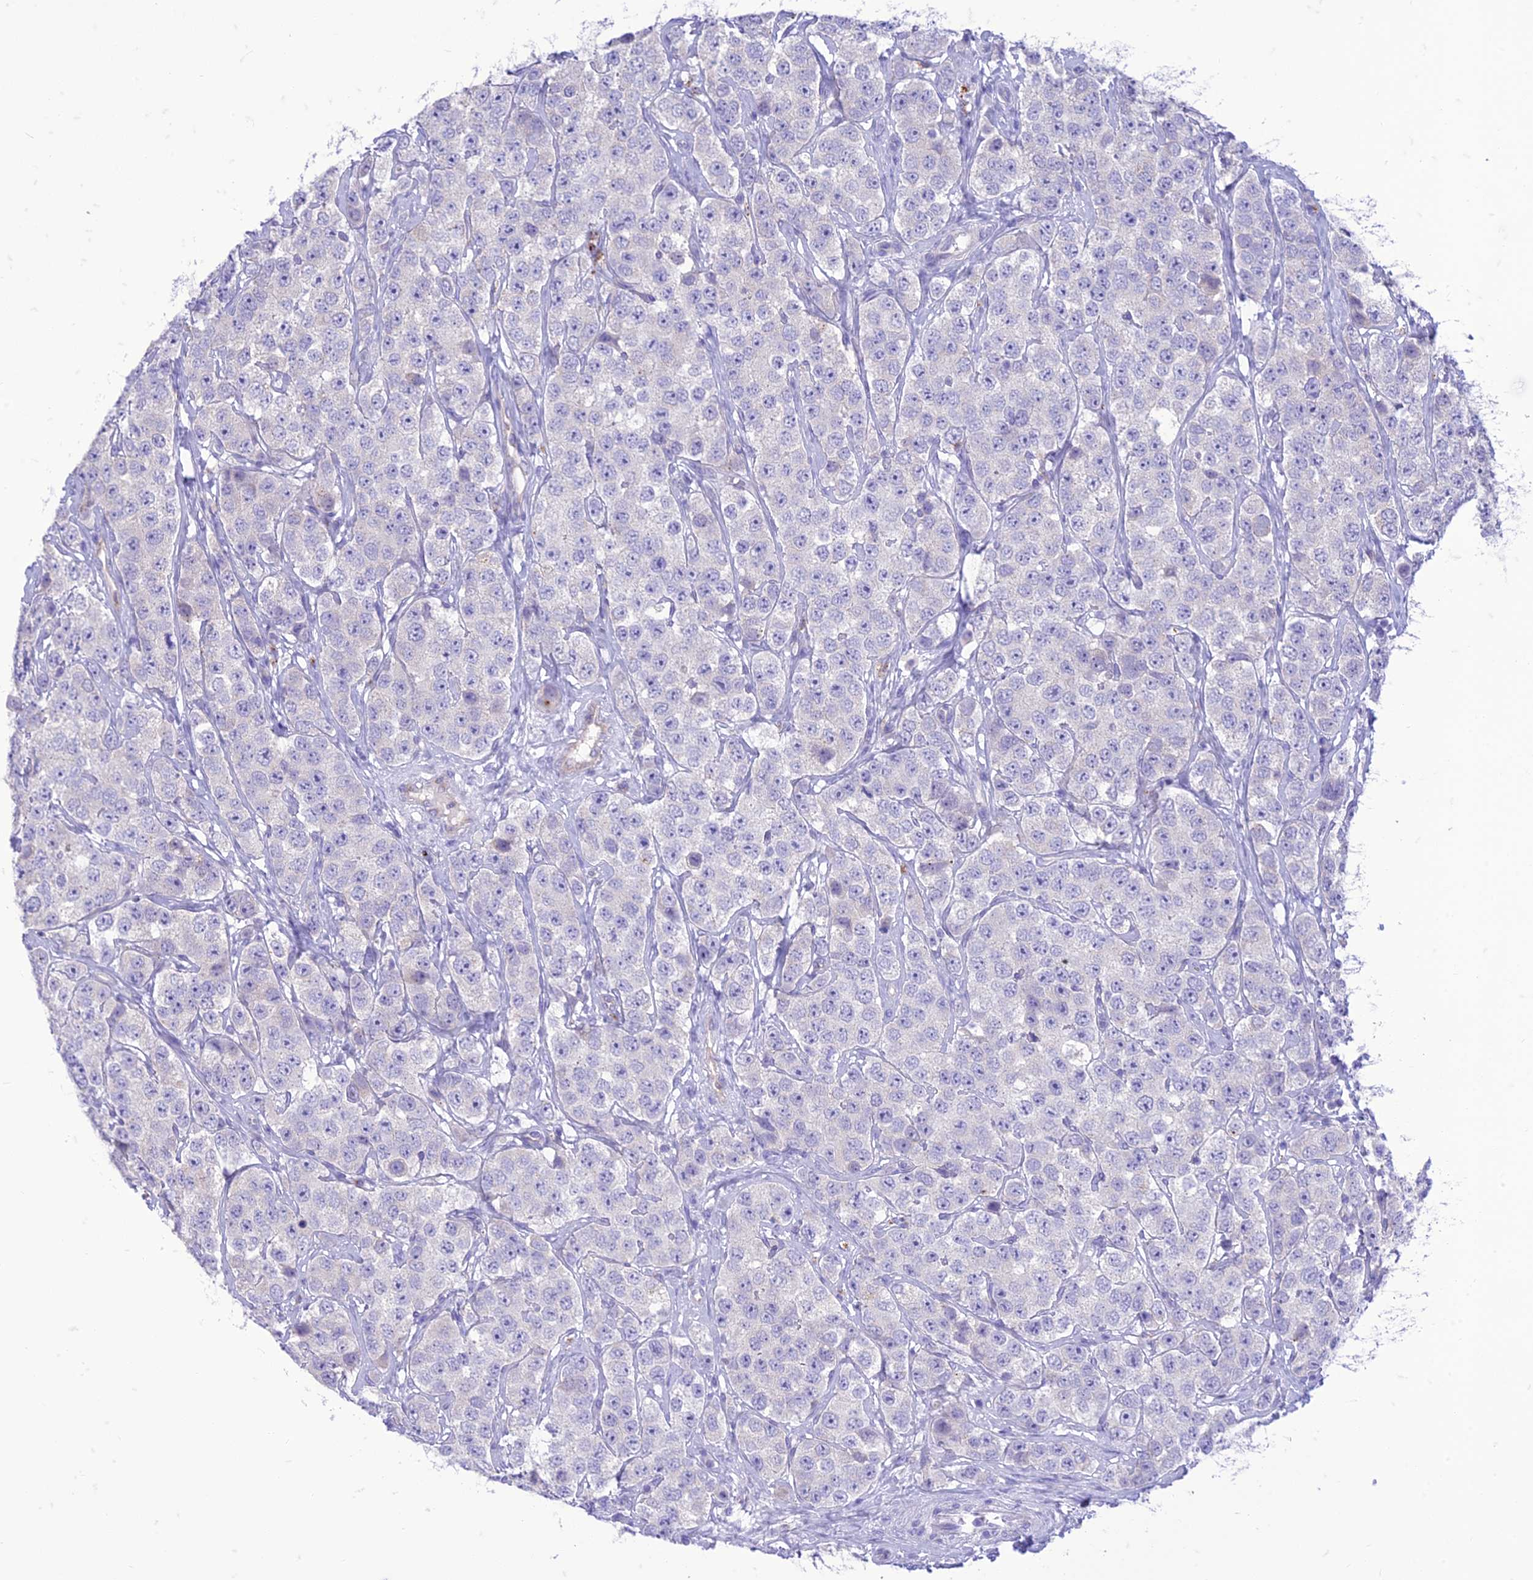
{"staining": {"intensity": "negative", "quantity": "none", "location": "none"}, "tissue": "testis cancer", "cell_type": "Tumor cells", "image_type": "cancer", "snomed": [{"axis": "morphology", "description": "Seminoma, NOS"}, {"axis": "topography", "description": "Testis"}], "caption": "Human testis seminoma stained for a protein using immunohistochemistry (IHC) shows no expression in tumor cells.", "gene": "DHDH", "patient": {"sex": "male", "age": 28}}